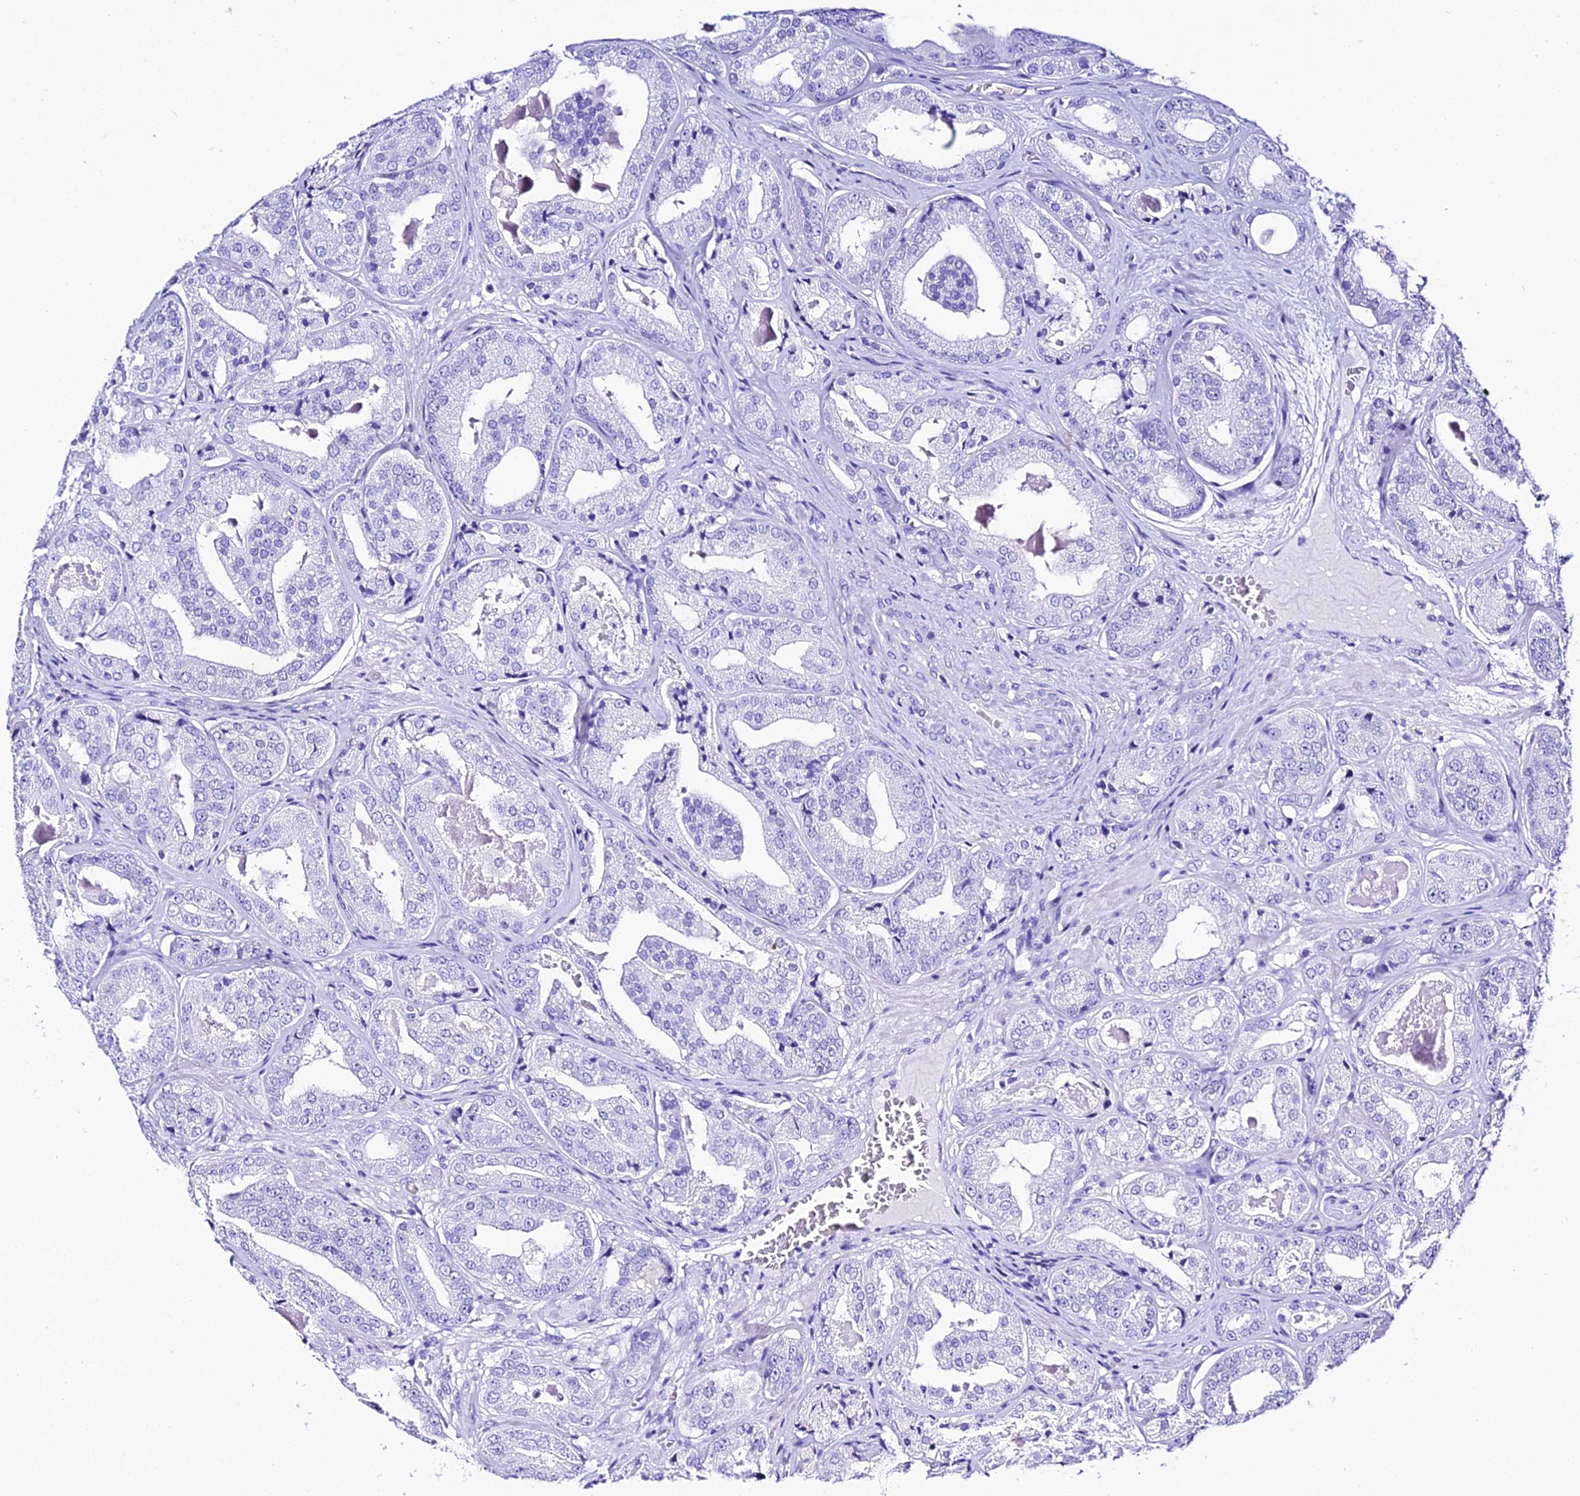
{"staining": {"intensity": "negative", "quantity": "none", "location": "none"}, "tissue": "prostate cancer", "cell_type": "Tumor cells", "image_type": "cancer", "snomed": [{"axis": "morphology", "description": "Adenocarcinoma, High grade"}, {"axis": "topography", "description": "Prostate"}], "caption": "Human adenocarcinoma (high-grade) (prostate) stained for a protein using immunohistochemistry reveals no positivity in tumor cells.", "gene": "TRMT44", "patient": {"sex": "male", "age": 63}}